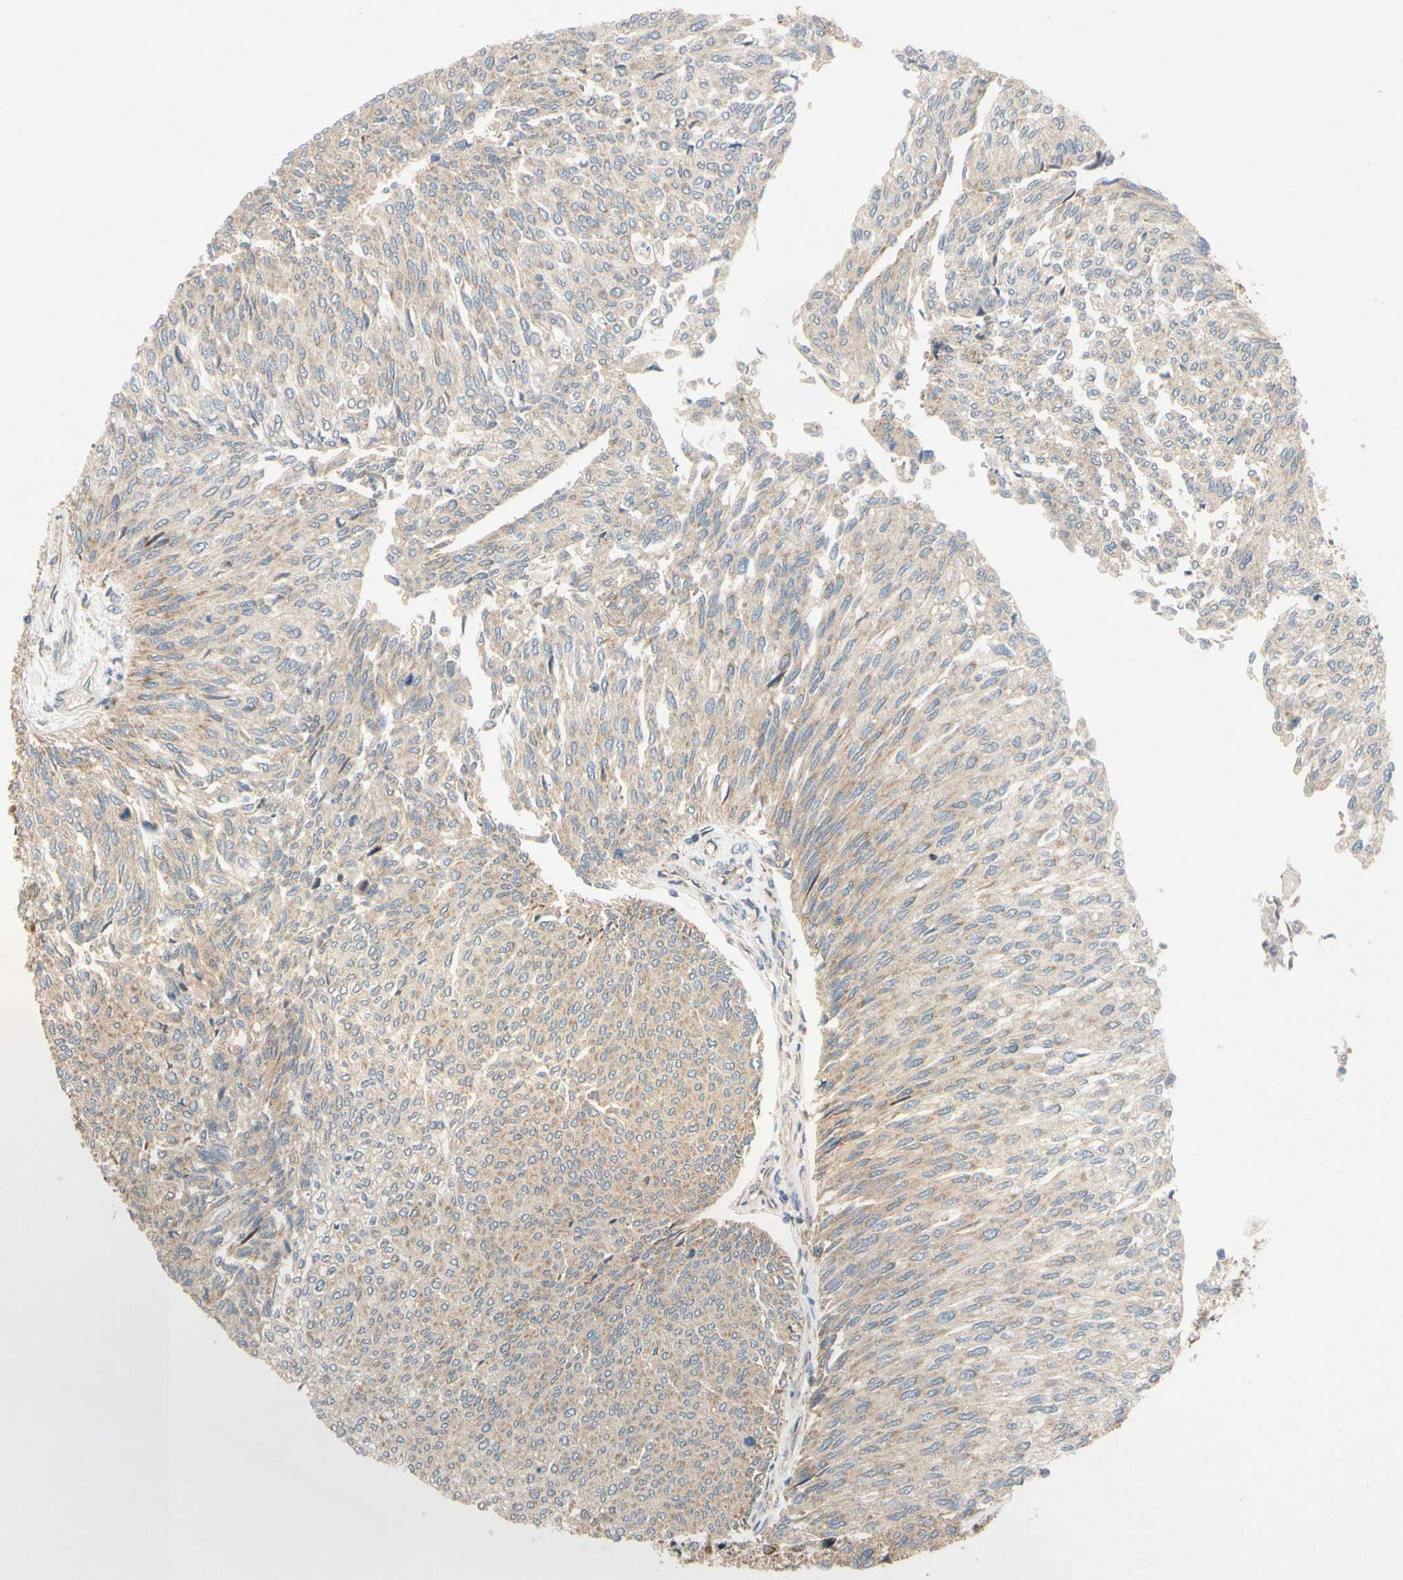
{"staining": {"intensity": "weak", "quantity": ">75%", "location": "cytoplasmic/membranous"}, "tissue": "urothelial cancer", "cell_type": "Tumor cells", "image_type": "cancer", "snomed": [{"axis": "morphology", "description": "Urothelial carcinoma, Low grade"}, {"axis": "topography", "description": "Urinary bladder"}], "caption": "Protein analysis of urothelial cancer tissue demonstrates weak cytoplasmic/membranous staining in approximately >75% of tumor cells.", "gene": "MBTPS2", "patient": {"sex": "female", "age": 79}}